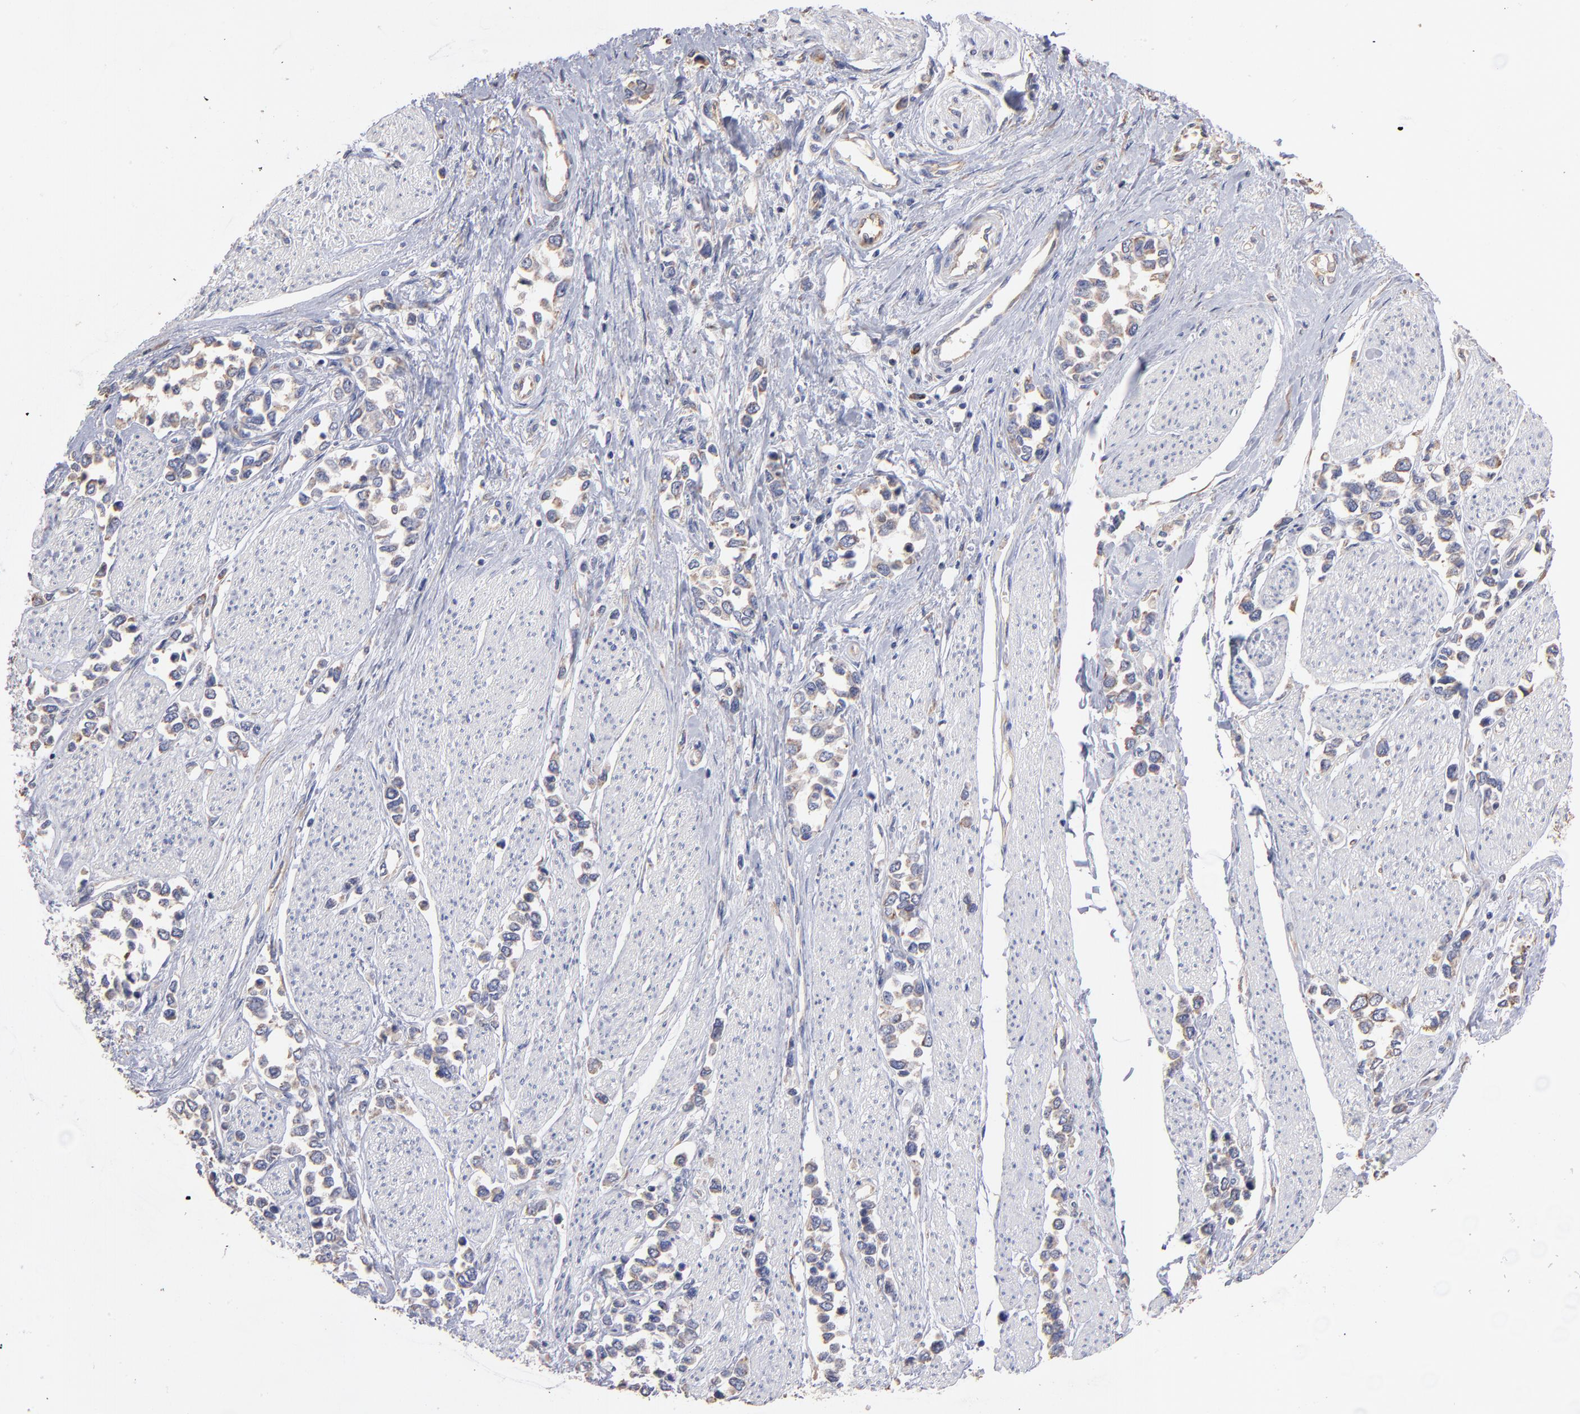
{"staining": {"intensity": "negative", "quantity": "none", "location": "none"}, "tissue": "stomach cancer", "cell_type": "Tumor cells", "image_type": "cancer", "snomed": [{"axis": "morphology", "description": "Adenocarcinoma, NOS"}, {"axis": "topography", "description": "Stomach, upper"}], "caption": "Stomach adenocarcinoma stained for a protein using immunohistochemistry exhibits no staining tumor cells.", "gene": "RPL9", "patient": {"sex": "male", "age": 76}}